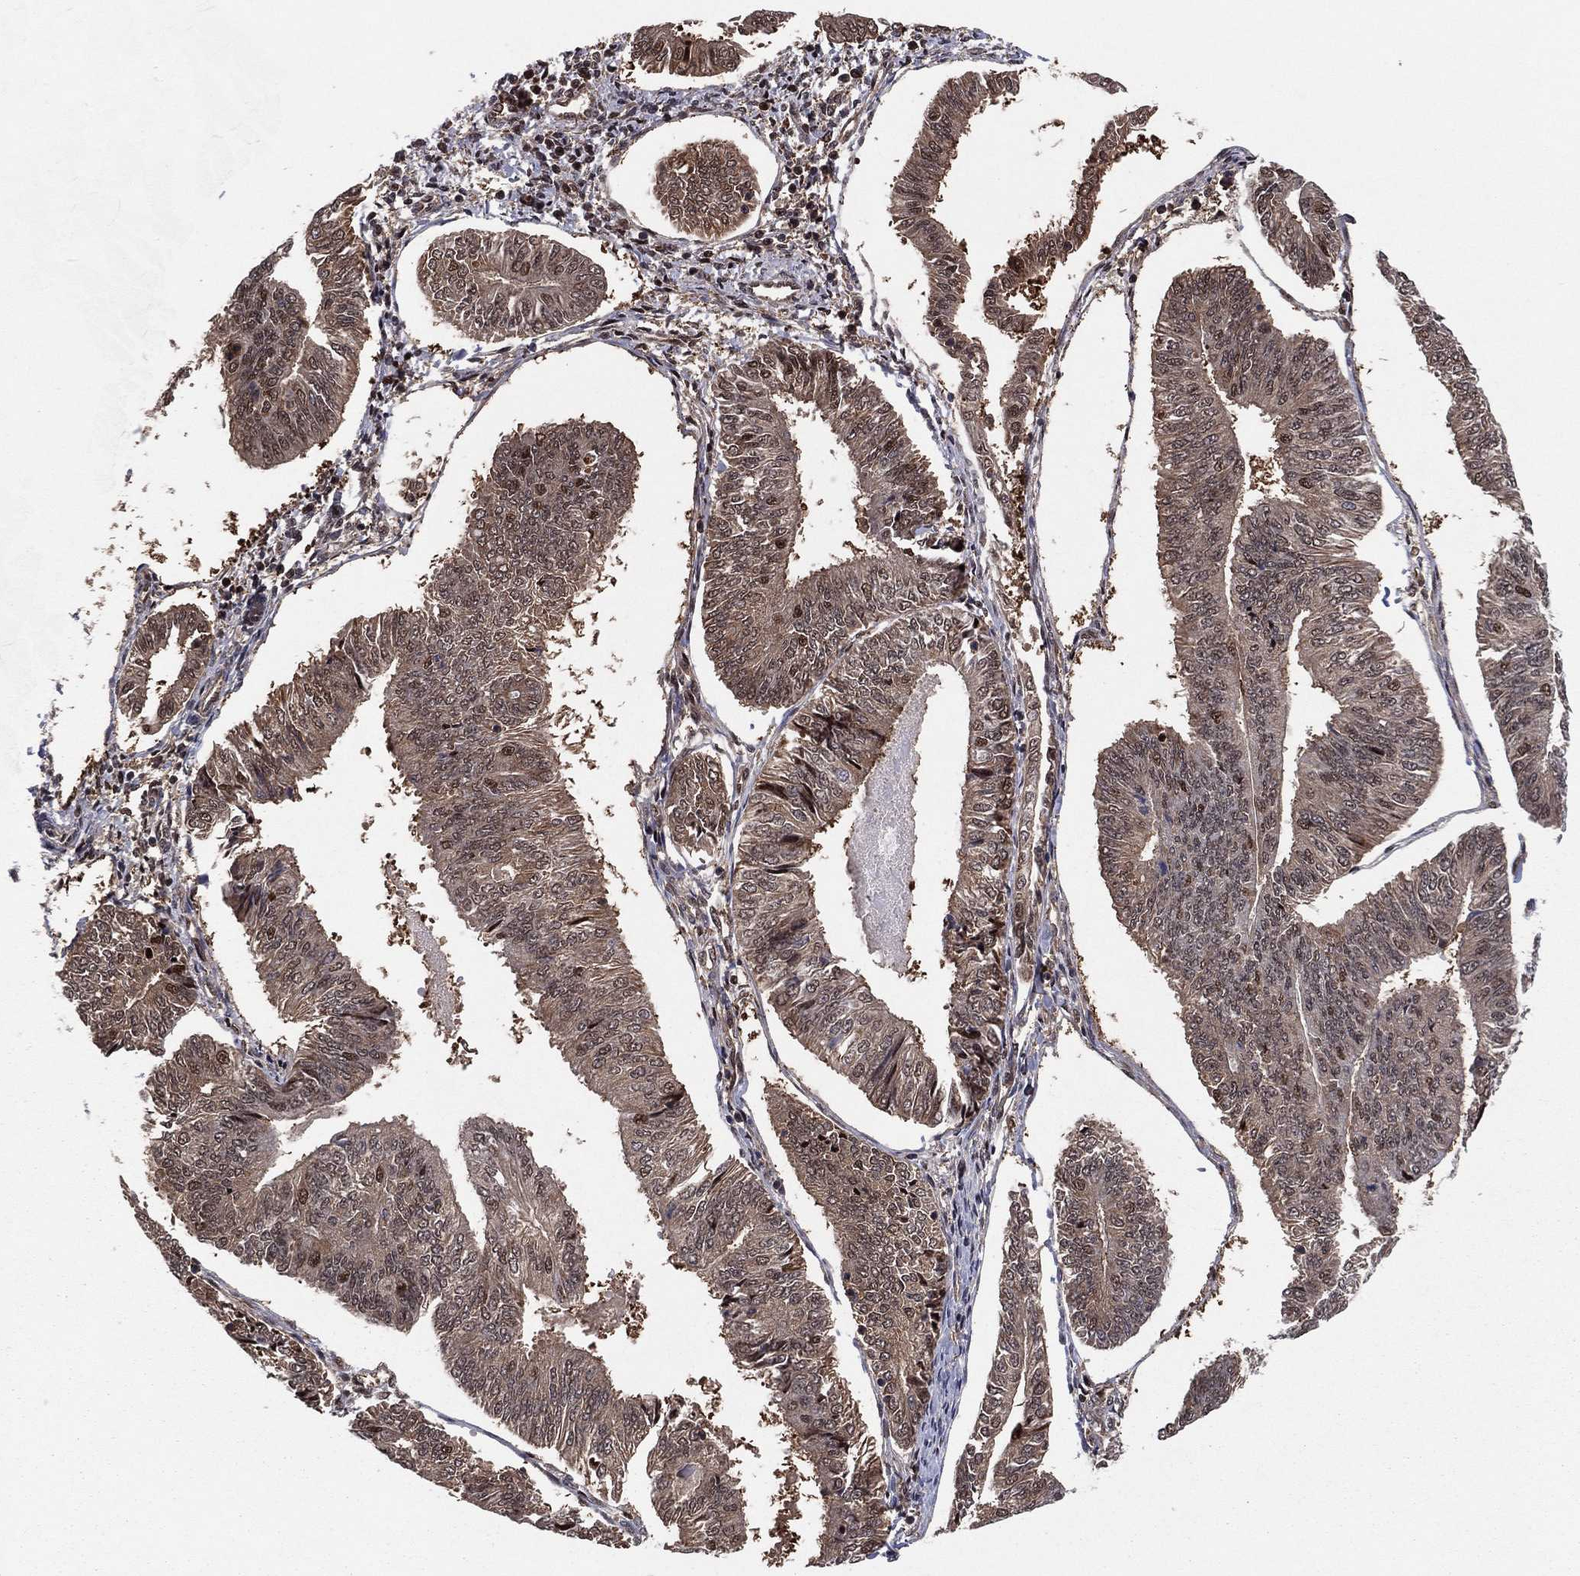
{"staining": {"intensity": "moderate", "quantity": "25%-75%", "location": "cytoplasmic/membranous"}, "tissue": "endometrial cancer", "cell_type": "Tumor cells", "image_type": "cancer", "snomed": [{"axis": "morphology", "description": "Adenocarcinoma, NOS"}, {"axis": "topography", "description": "Endometrium"}], "caption": "A high-resolution image shows immunohistochemistry staining of endometrial cancer, which shows moderate cytoplasmic/membranous staining in approximately 25%-75% of tumor cells. (Stains: DAB in brown, nuclei in blue, Microscopy: brightfield microscopy at high magnification).", "gene": "ICOSLG", "patient": {"sex": "female", "age": 58}}